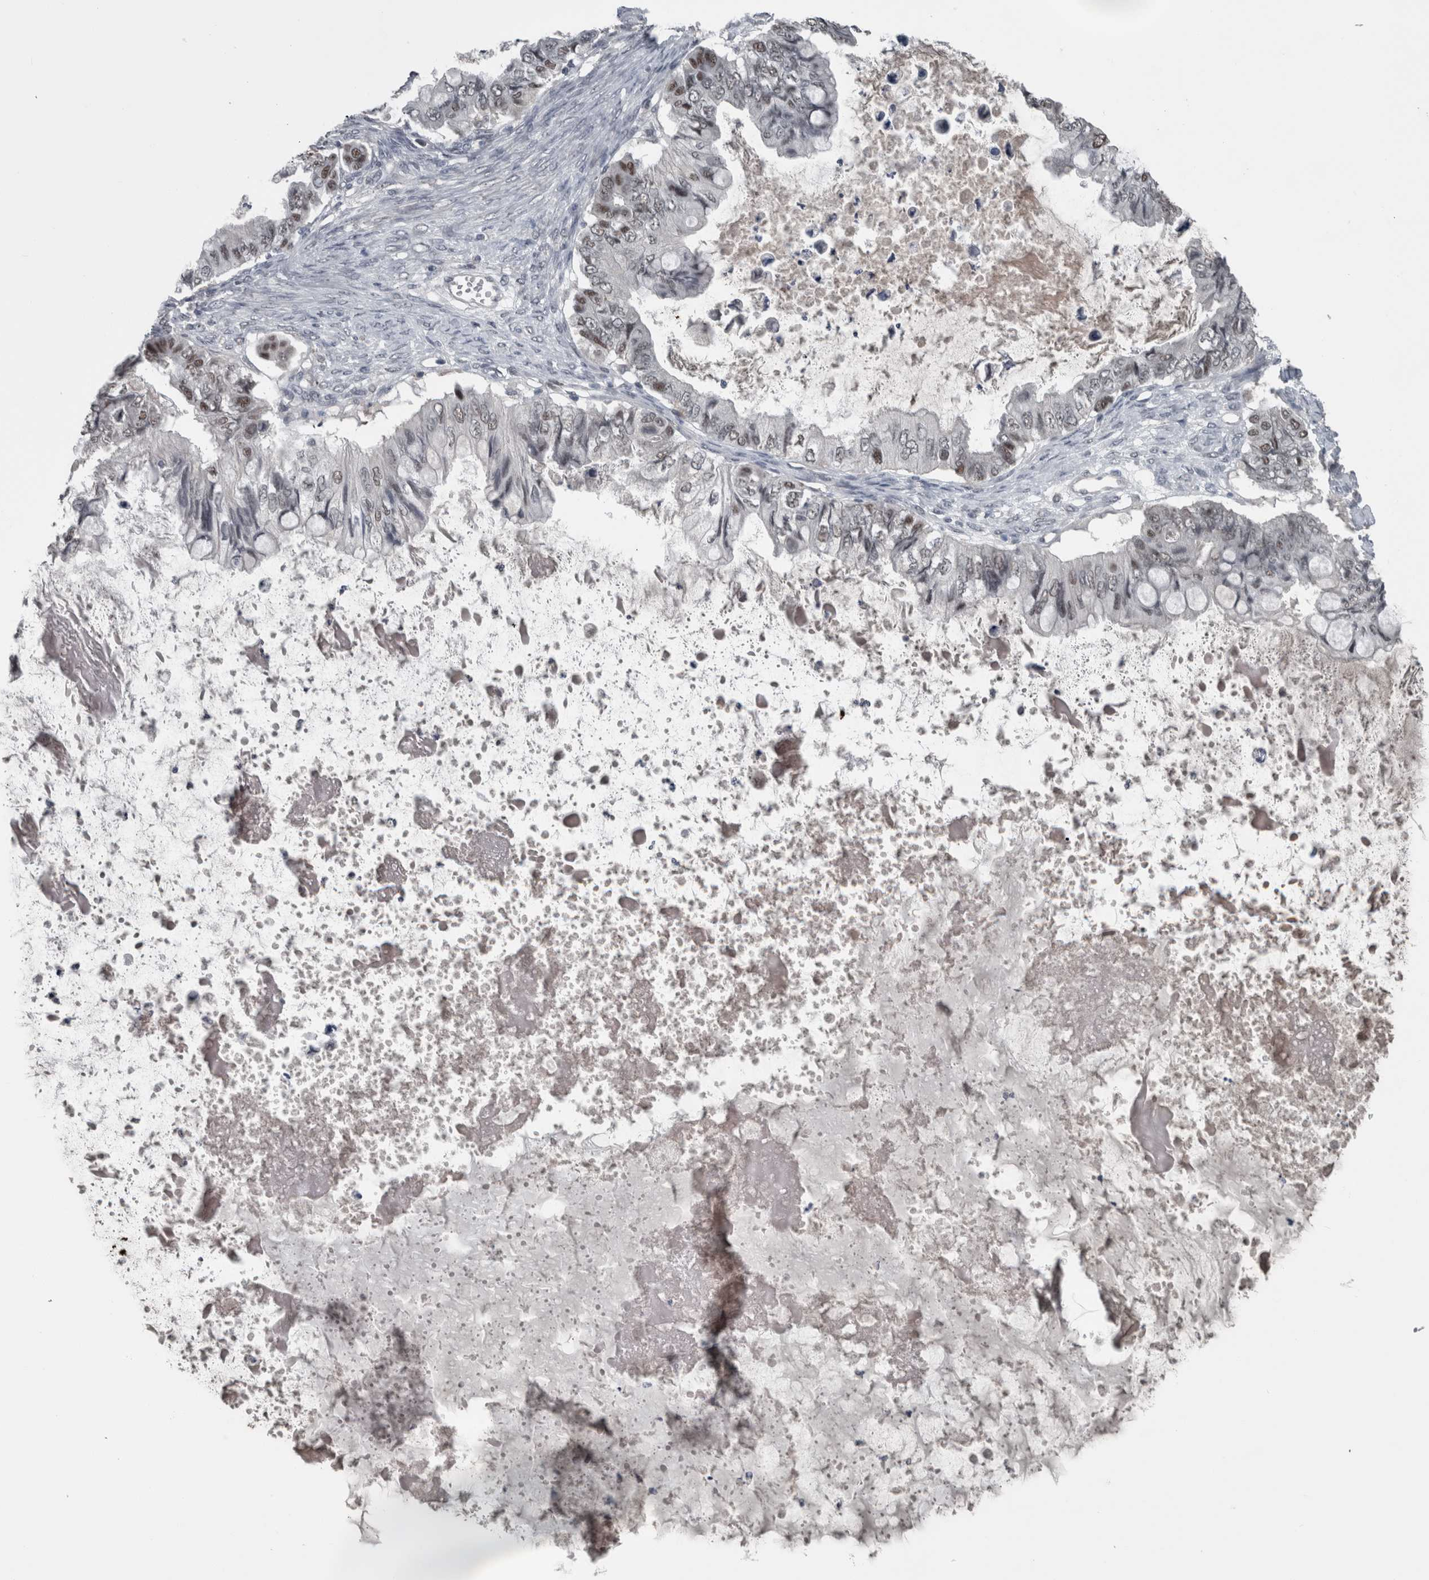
{"staining": {"intensity": "weak", "quantity": "<25%", "location": "nuclear"}, "tissue": "ovarian cancer", "cell_type": "Tumor cells", "image_type": "cancer", "snomed": [{"axis": "morphology", "description": "Cystadenocarcinoma, mucinous, NOS"}, {"axis": "topography", "description": "Ovary"}], "caption": "The IHC histopathology image has no significant staining in tumor cells of ovarian mucinous cystadenocarcinoma tissue.", "gene": "ZBTB21", "patient": {"sex": "female", "age": 80}}